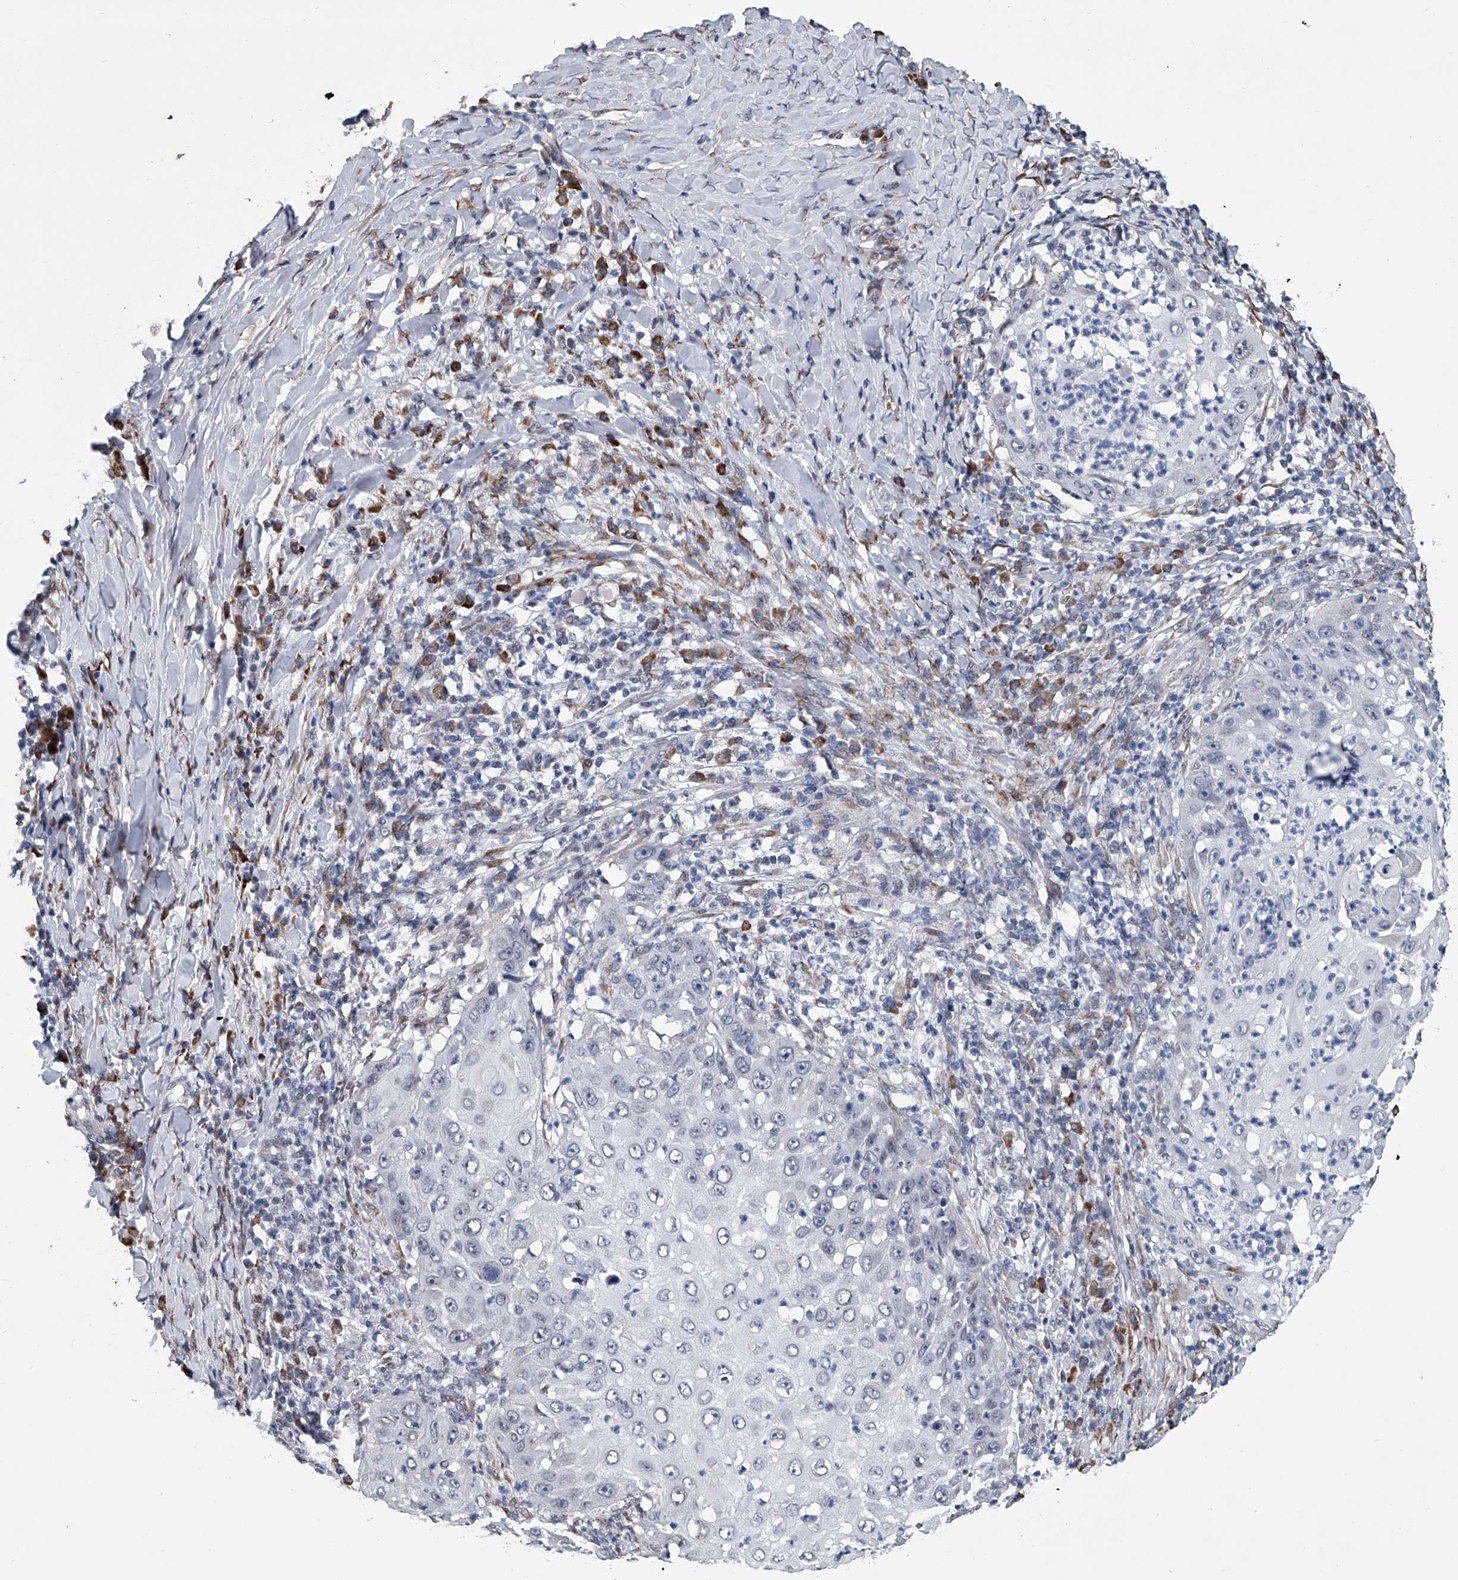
{"staining": {"intensity": "negative", "quantity": "none", "location": "none"}, "tissue": "skin cancer", "cell_type": "Tumor cells", "image_type": "cancer", "snomed": [{"axis": "morphology", "description": "Squamous cell carcinoma, NOS"}, {"axis": "topography", "description": "Skin"}], "caption": "IHC photomicrograph of neoplastic tissue: skin squamous cell carcinoma stained with DAB shows no significant protein positivity in tumor cells. (Immunohistochemistry (ihc), brightfield microscopy, high magnification).", "gene": "PPP2R5D", "patient": {"sex": "female", "age": 44}}